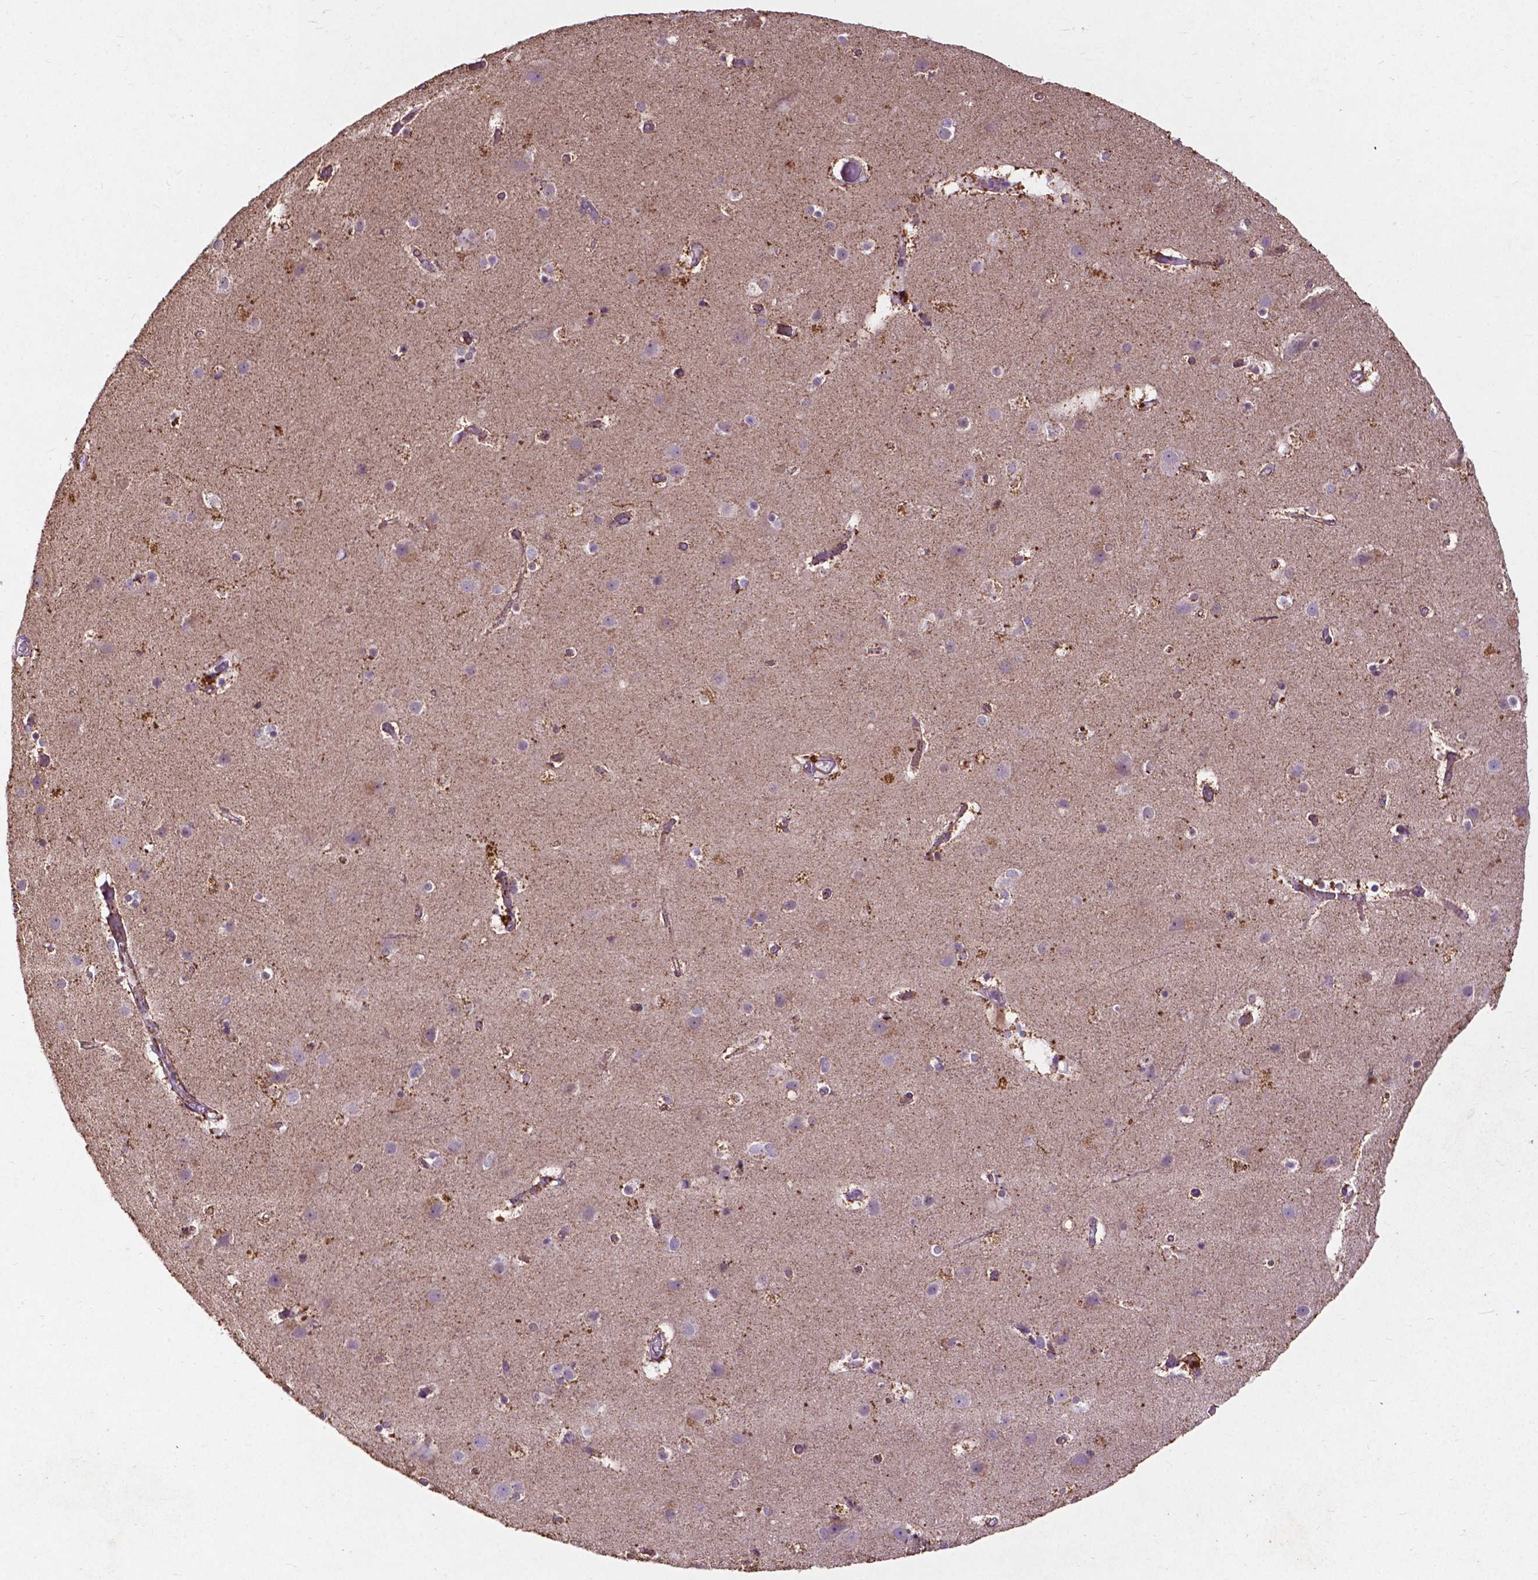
{"staining": {"intensity": "moderate", "quantity": "25%-75%", "location": "cytoplasmic/membranous"}, "tissue": "cerebral cortex", "cell_type": "Endothelial cells", "image_type": "normal", "snomed": [{"axis": "morphology", "description": "Normal tissue, NOS"}, {"axis": "topography", "description": "Cerebral cortex"}], "caption": "A high-resolution micrograph shows IHC staining of unremarkable cerebral cortex, which exhibits moderate cytoplasmic/membranous staining in approximately 25%-75% of endothelial cells.", "gene": "THEGL", "patient": {"sex": "female", "age": 52}}